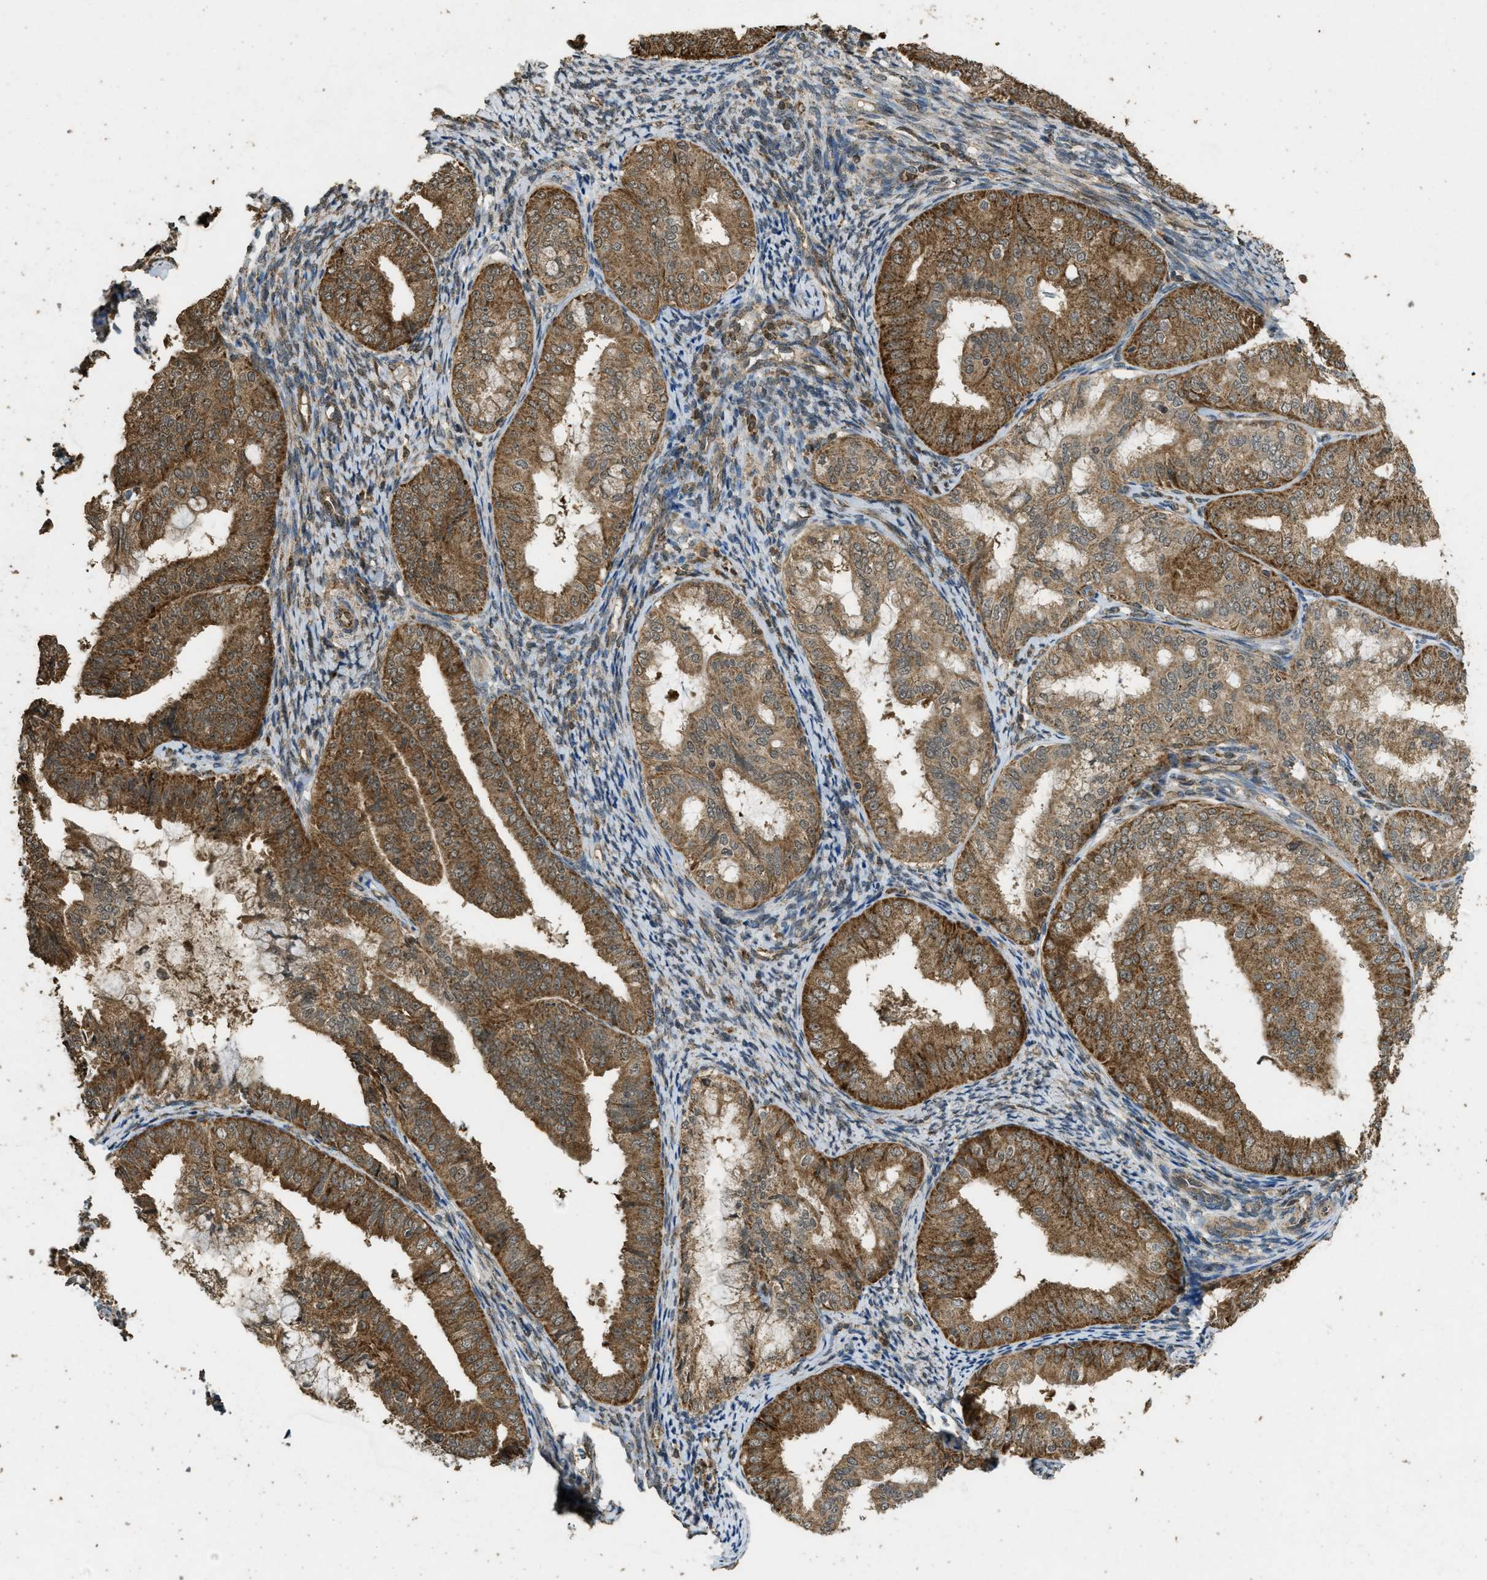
{"staining": {"intensity": "moderate", "quantity": ">75%", "location": "cytoplasmic/membranous"}, "tissue": "endometrial cancer", "cell_type": "Tumor cells", "image_type": "cancer", "snomed": [{"axis": "morphology", "description": "Adenocarcinoma, NOS"}, {"axis": "topography", "description": "Endometrium"}], "caption": "Endometrial cancer stained with DAB immunohistochemistry (IHC) shows medium levels of moderate cytoplasmic/membranous expression in about >75% of tumor cells.", "gene": "CTPS1", "patient": {"sex": "female", "age": 63}}